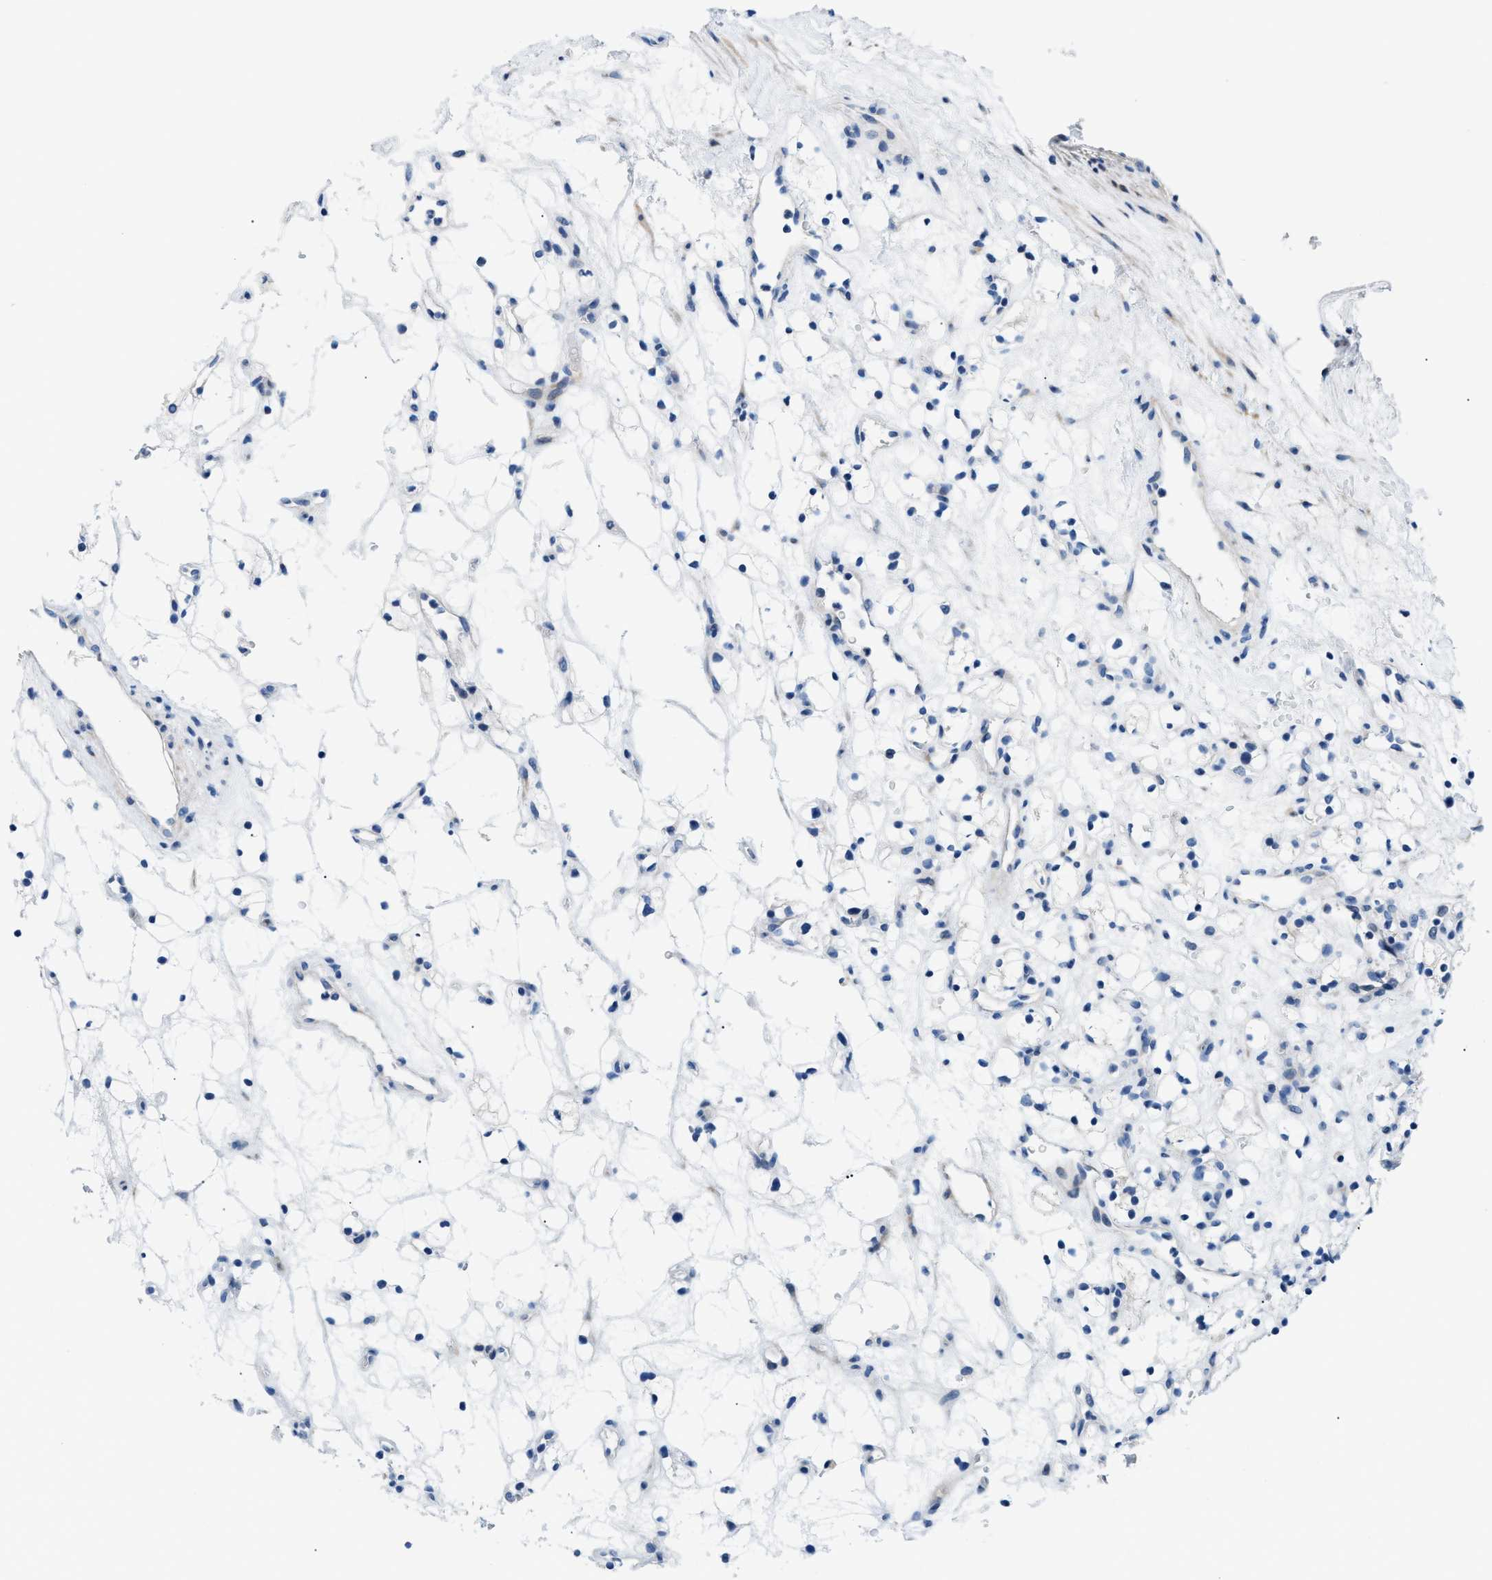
{"staining": {"intensity": "negative", "quantity": "none", "location": "none"}, "tissue": "renal cancer", "cell_type": "Tumor cells", "image_type": "cancer", "snomed": [{"axis": "morphology", "description": "Adenocarcinoma, NOS"}, {"axis": "topography", "description": "Kidney"}], "caption": "Adenocarcinoma (renal) stained for a protein using immunohistochemistry (IHC) exhibits no staining tumor cells.", "gene": "FDCSP", "patient": {"sex": "female", "age": 60}}